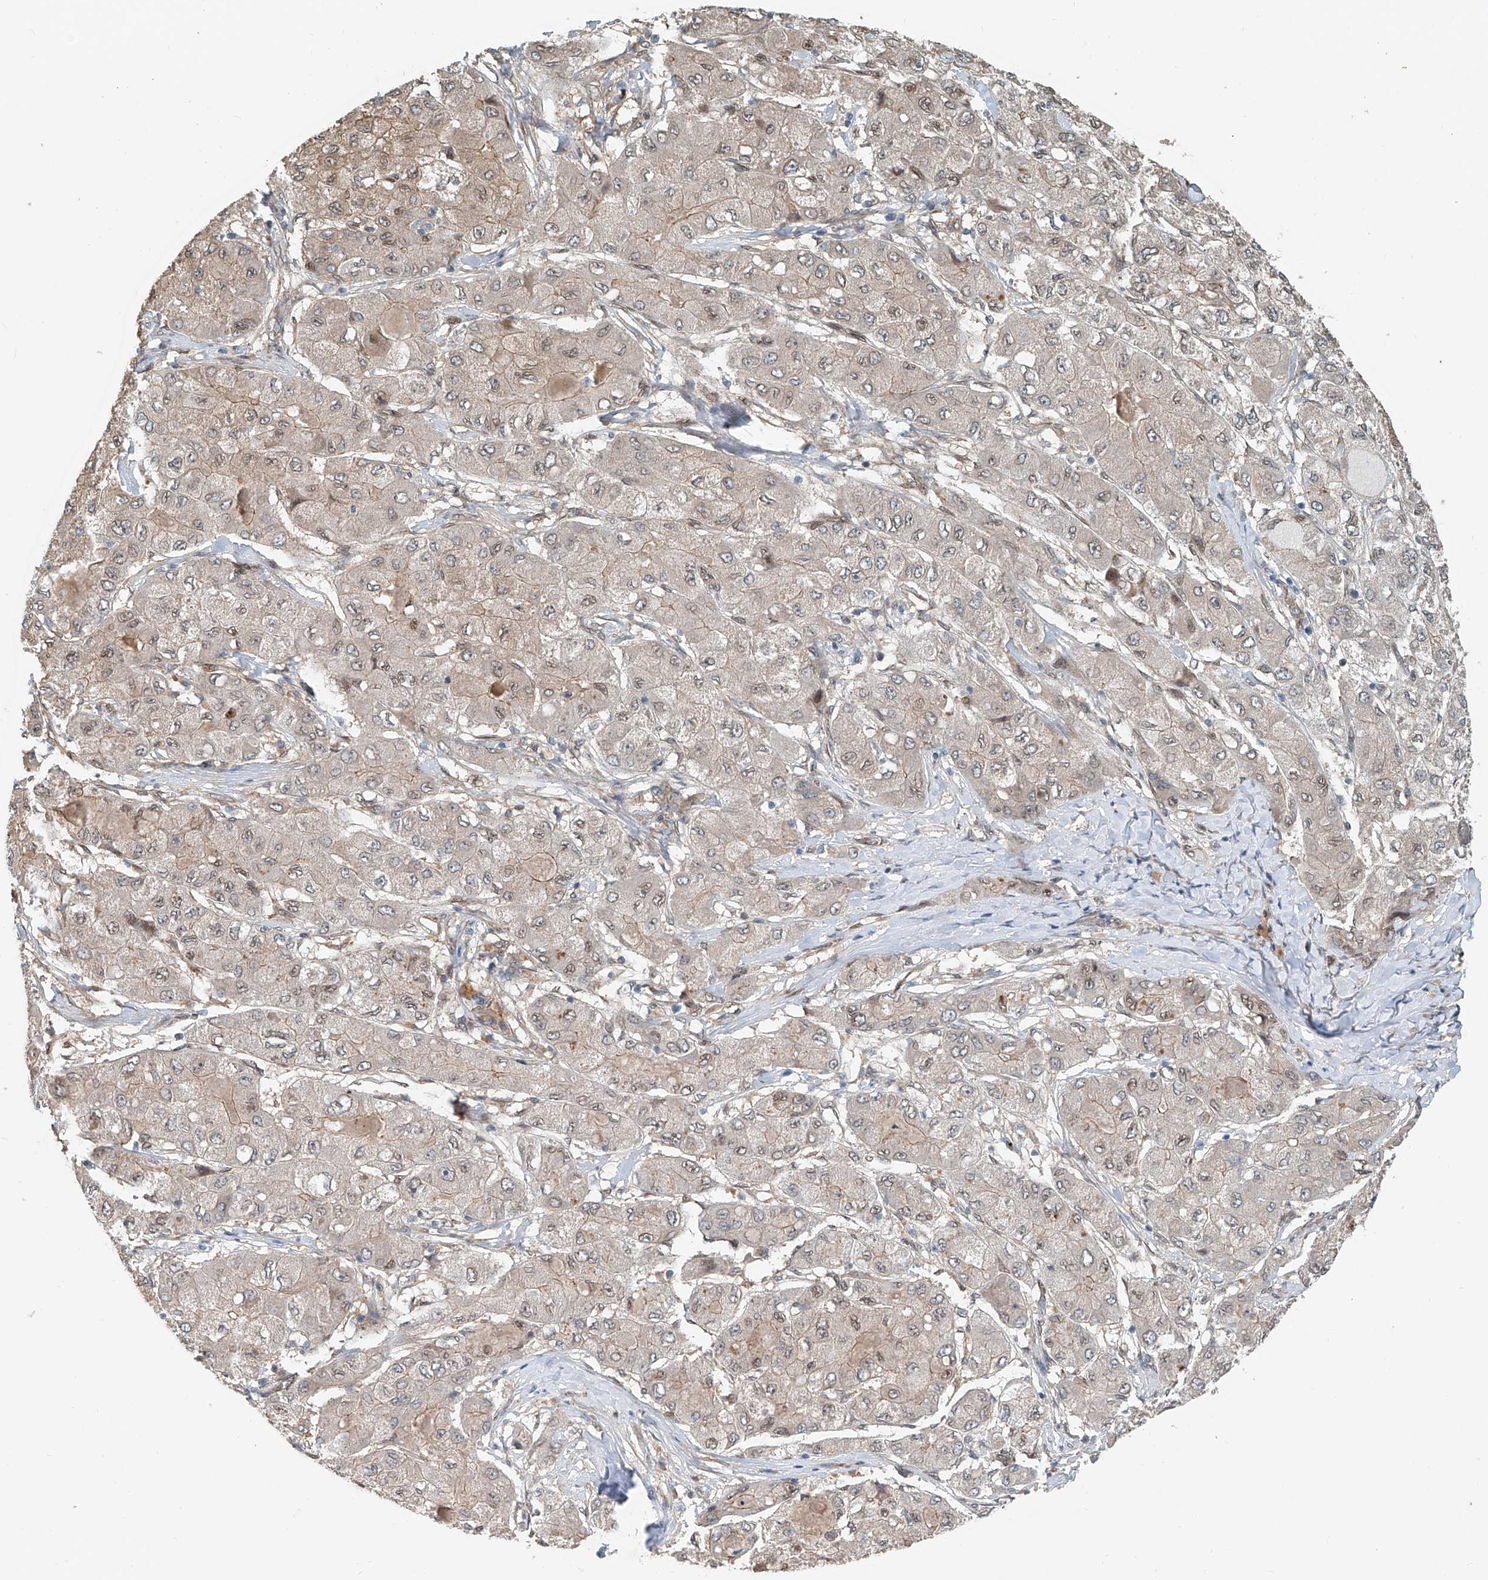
{"staining": {"intensity": "weak", "quantity": "25%-75%", "location": "cytoplasmic/membranous"}, "tissue": "liver cancer", "cell_type": "Tumor cells", "image_type": "cancer", "snomed": [{"axis": "morphology", "description": "Carcinoma, Hepatocellular, NOS"}, {"axis": "topography", "description": "Liver"}], "caption": "This micrograph exhibits hepatocellular carcinoma (liver) stained with immunohistochemistry (IHC) to label a protein in brown. The cytoplasmic/membranous of tumor cells show weak positivity for the protein. Nuclei are counter-stained blue.", "gene": "SASH1", "patient": {"sex": "male", "age": 80}}